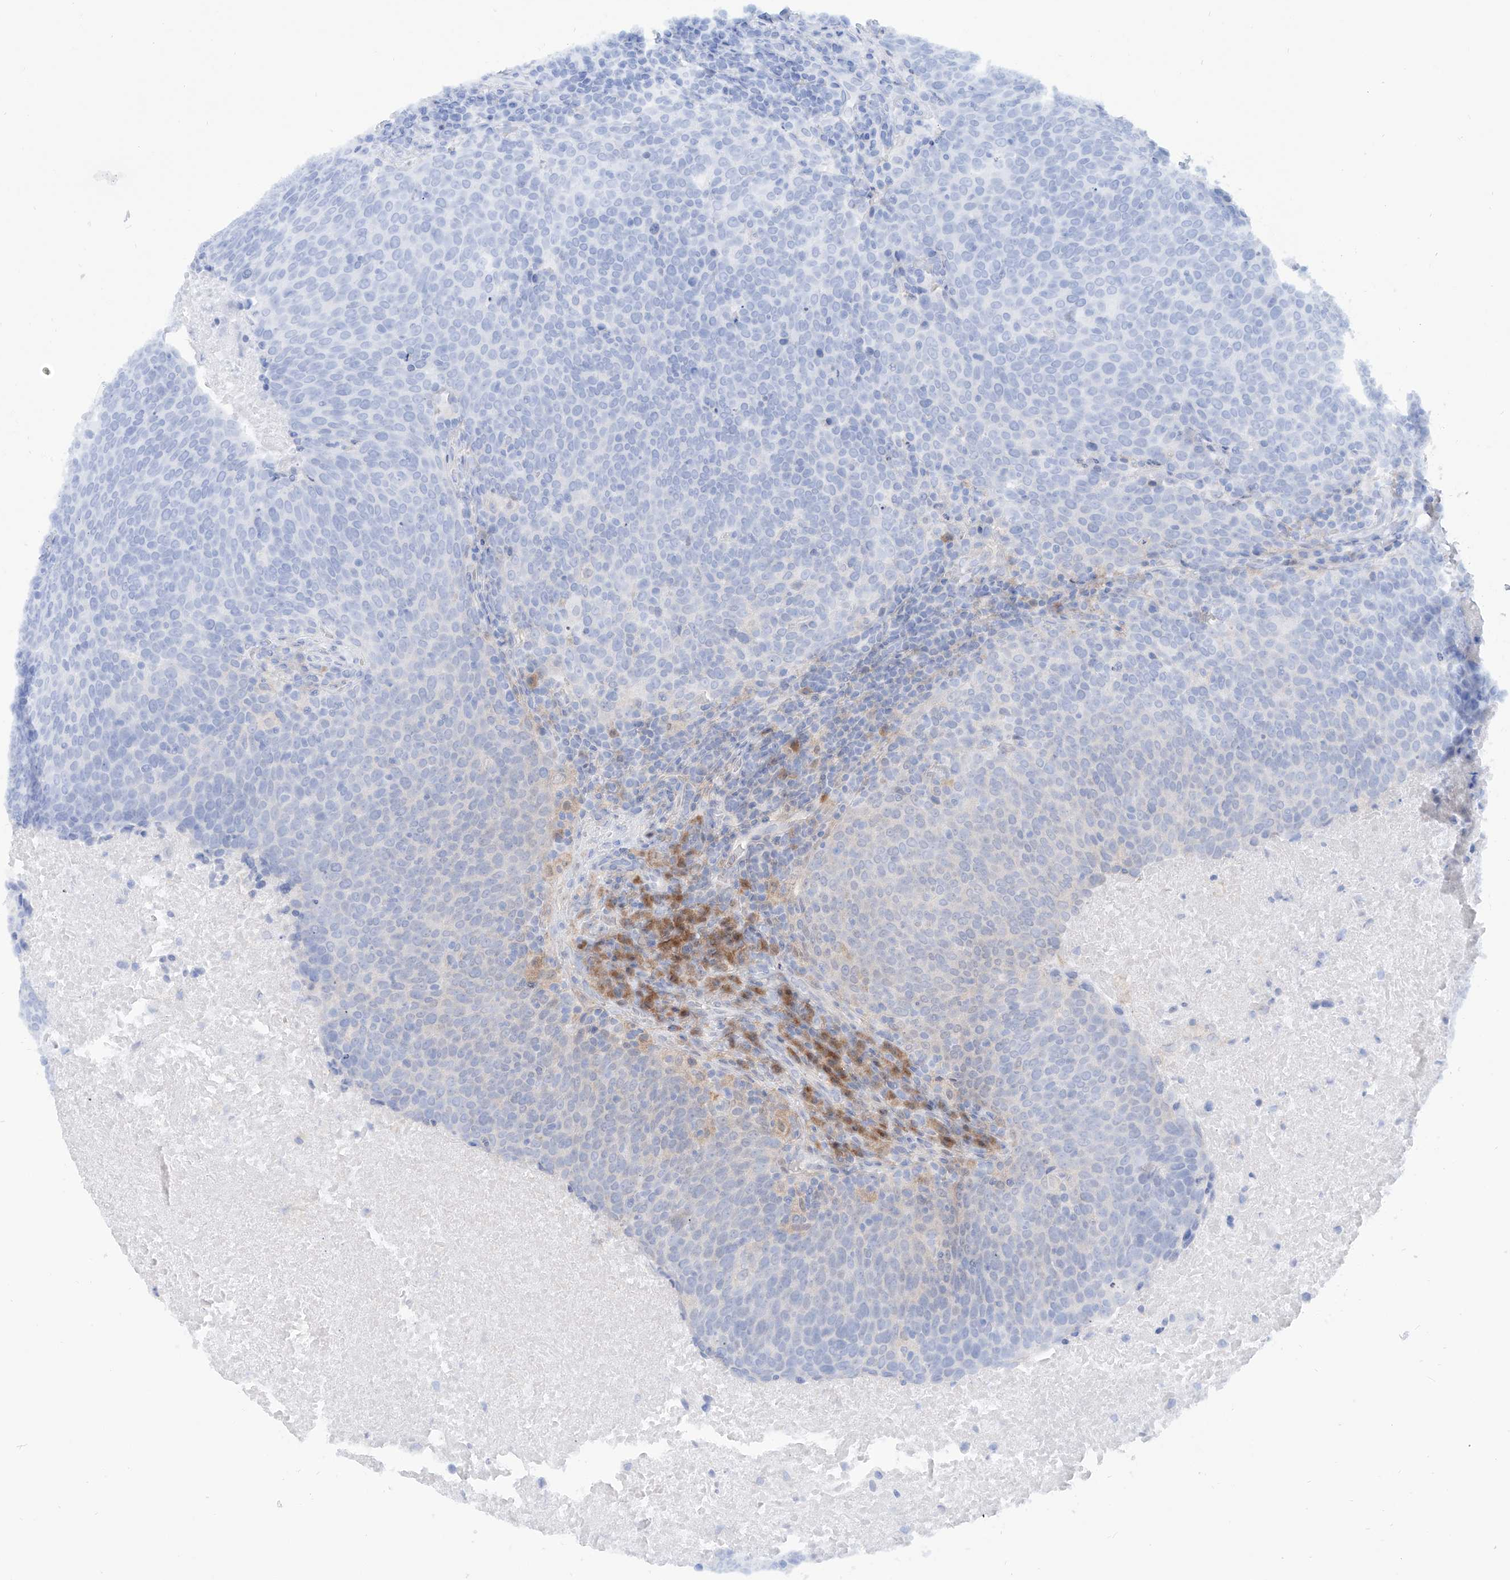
{"staining": {"intensity": "negative", "quantity": "none", "location": "none"}, "tissue": "head and neck cancer", "cell_type": "Tumor cells", "image_type": "cancer", "snomed": [{"axis": "morphology", "description": "Squamous cell carcinoma, NOS"}, {"axis": "morphology", "description": "Squamous cell carcinoma, metastatic, NOS"}, {"axis": "topography", "description": "Lymph node"}, {"axis": "topography", "description": "Head-Neck"}], "caption": "Immunohistochemistry (IHC) photomicrograph of human head and neck cancer (metastatic squamous cell carcinoma) stained for a protein (brown), which displays no expression in tumor cells.", "gene": "PDXK", "patient": {"sex": "male", "age": 62}}